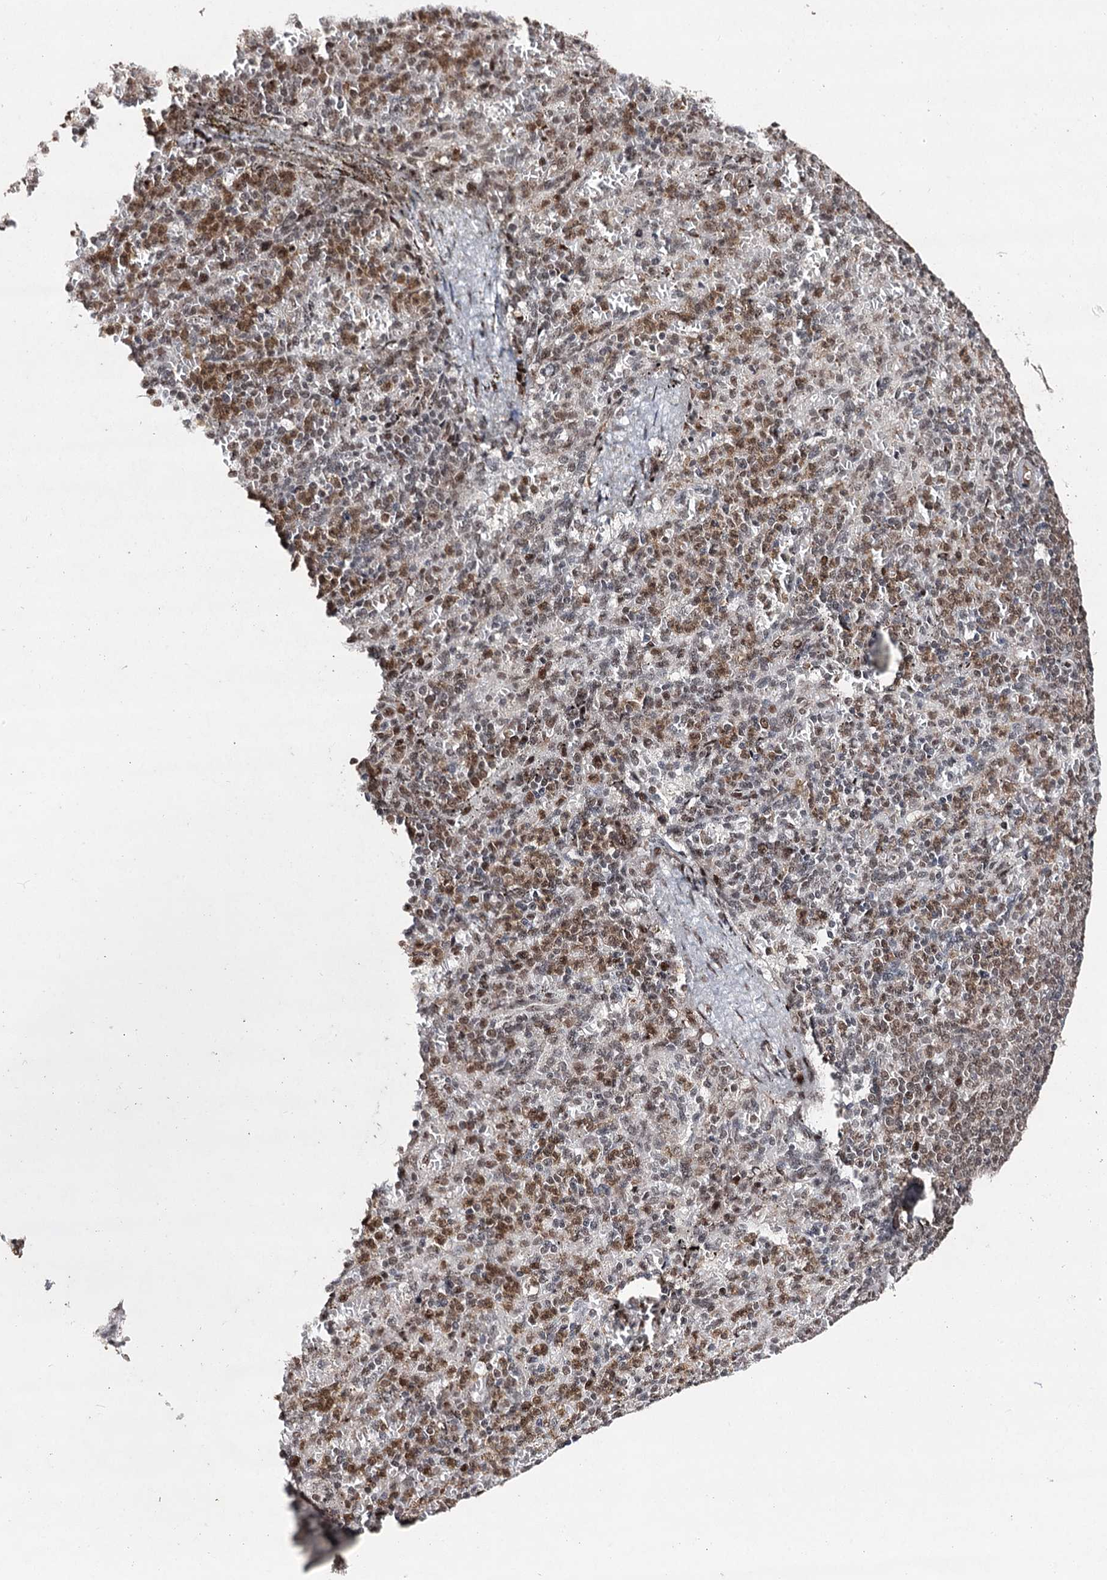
{"staining": {"intensity": "moderate", "quantity": "25%-75%", "location": "cytoplasmic/membranous,nuclear"}, "tissue": "spleen", "cell_type": "Cells in red pulp", "image_type": "normal", "snomed": [{"axis": "morphology", "description": "Normal tissue, NOS"}, {"axis": "topography", "description": "Spleen"}], "caption": "An IHC micrograph of benign tissue is shown. Protein staining in brown shows moderate cytoplasmic/membranous,nuclear positivity in spleen within cells in red pulp. The staining is performed using DAB brown chromogen to label protein expression. The nuclei are counter-stained blue using hematoxylin.", "gene": "PDCD4", "patient": {"sex": "female", "age": 74}}